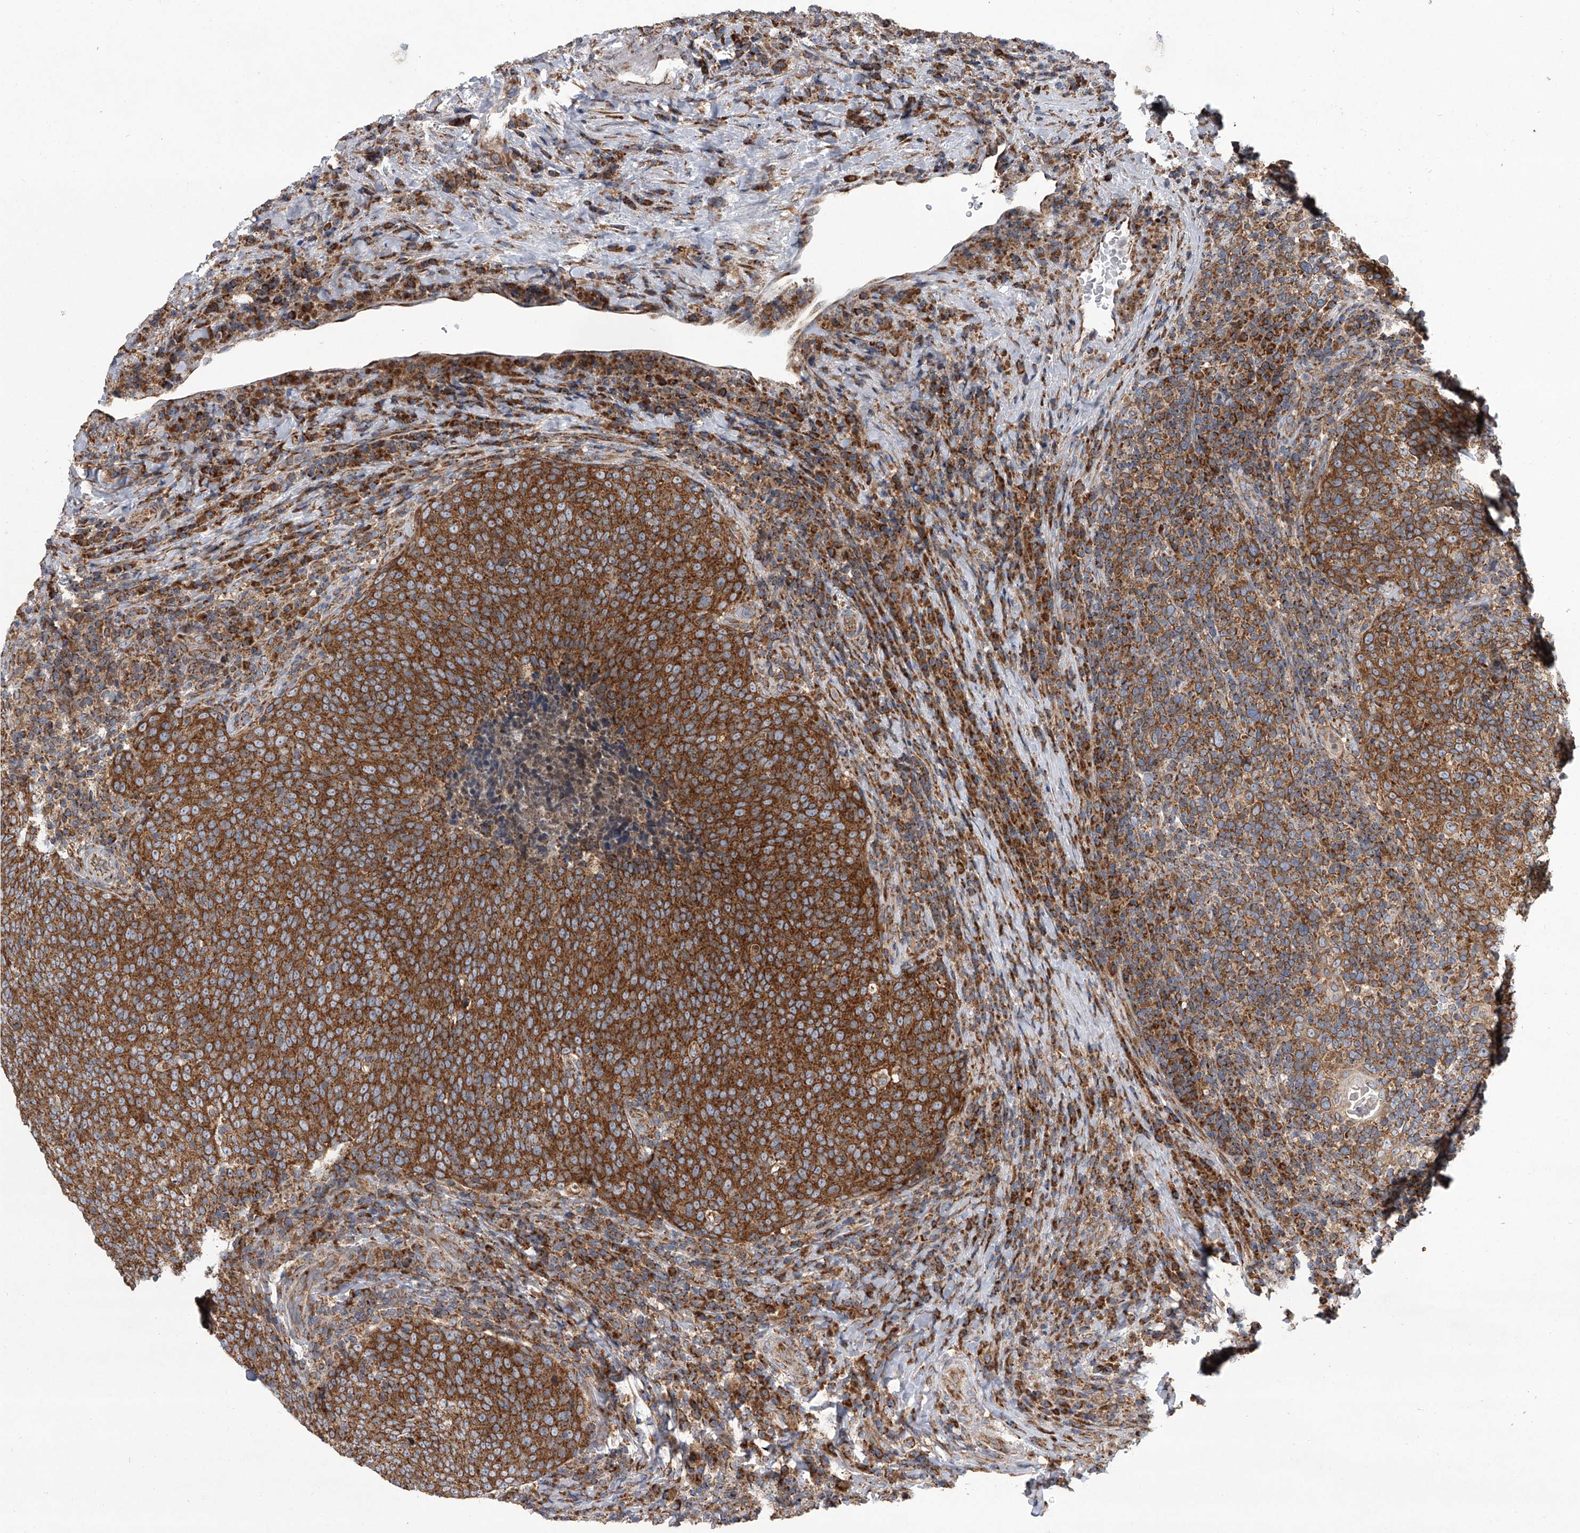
{"staining": {"intensity": "strong", "quantity": ">75%", "location": "cytoplasmic/membranous"}, "tissue": "head and neck cancer", "cell_type": "Tumor cells", "image_type": "cancer", "snomed": [{"axis": "morphology", "description": "Squamous cell carcinoma, NOS"}, {"axis": "morphology", "description": "Squamous cell carcinoma, metastatic, NOS"}, {"axis": "topography", "description": "Lymph node"}, {"axis": "topography", "description": "Head-Neck"}], "caption": "Head and neck metastatic squamous cell carcinoma stained with a brown dye demonstrates strong cytoplasmic/membranous positive positivity in approximately >75% of tumor cells.", "gene": "ZC3H15", "patient": {"sex": "male", "age": 62}}